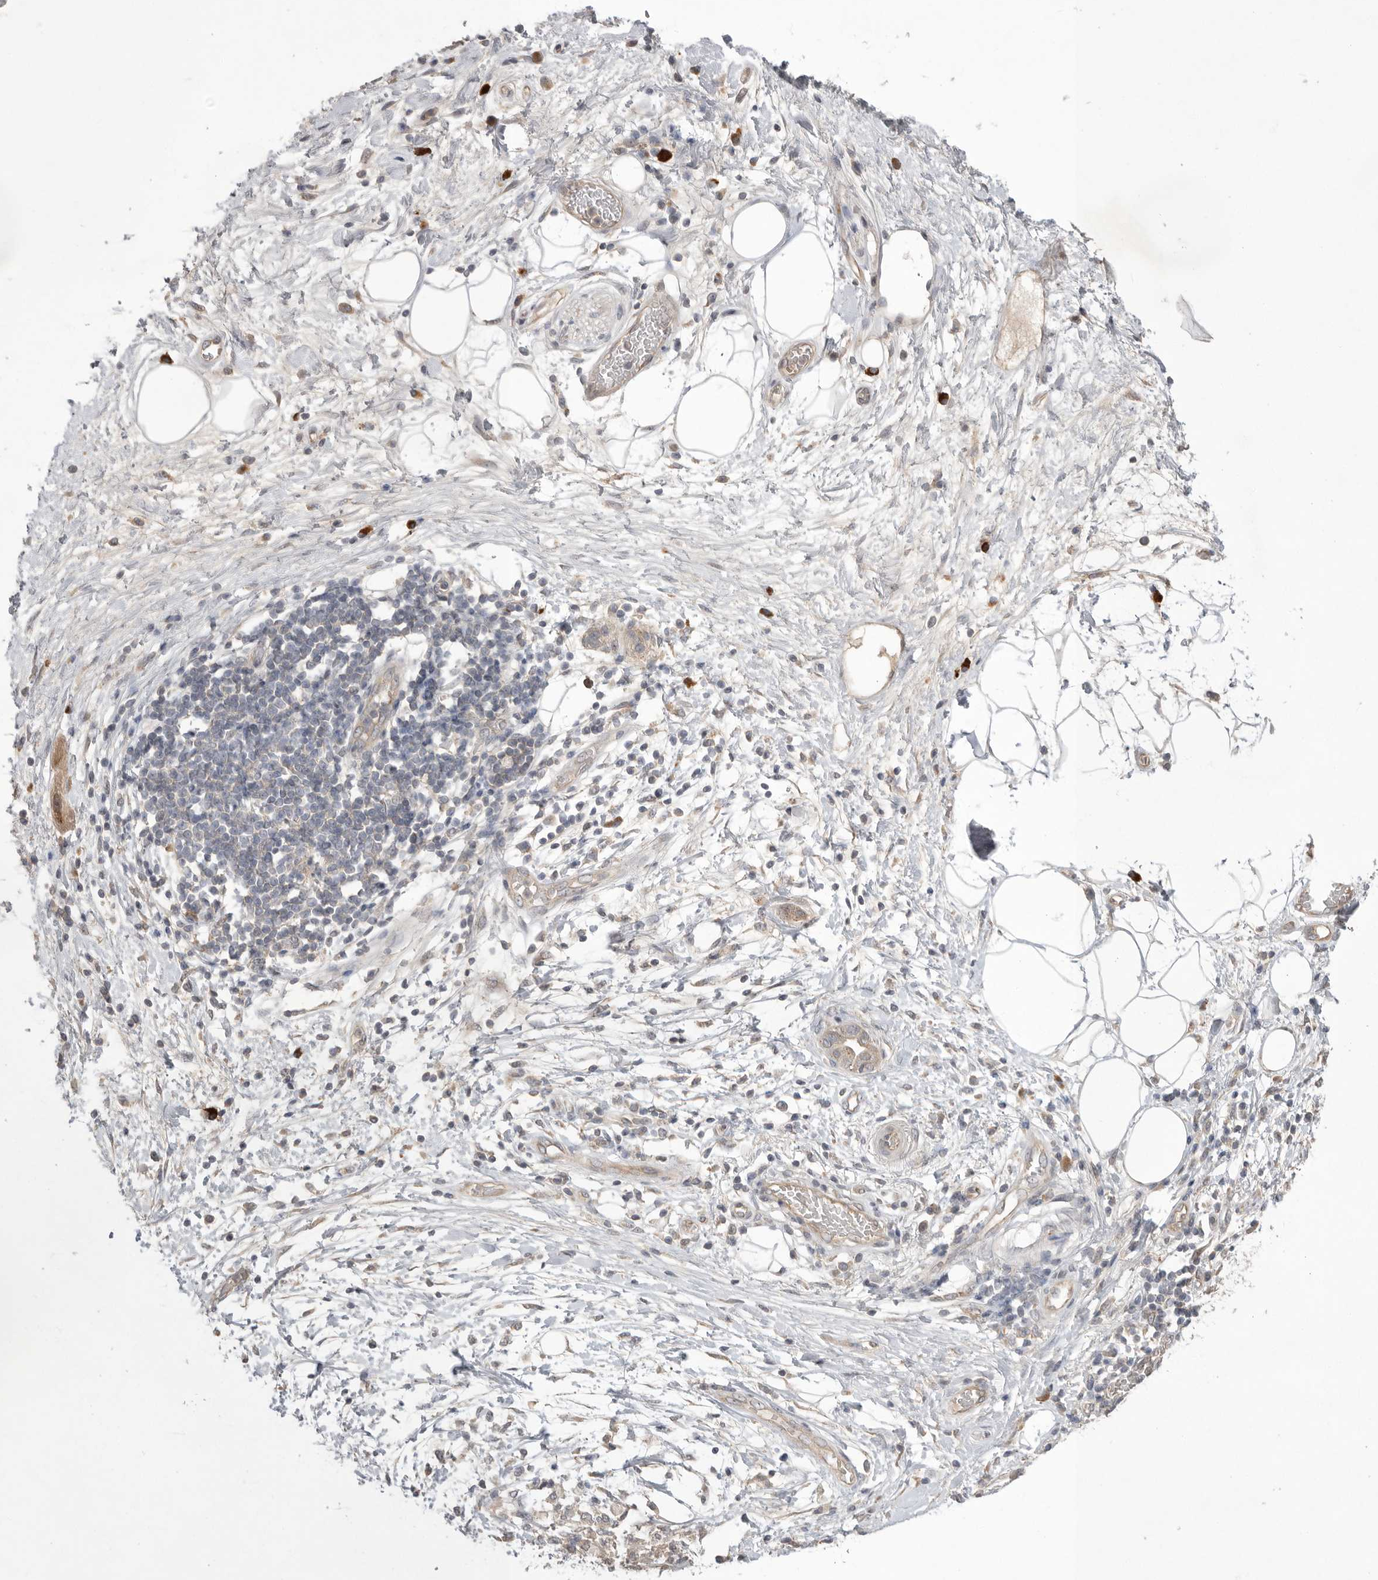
{"staining": {"intensity": "negative", "quantity": "none", "location": "none"}, "tissue": "adipose tissue", "cell_type": "Adipocytes", "image_type": "normal", "snomed": [{"axis": "morphology", "description": "Normal tissue, NOS"}, {"axis": "morphology", "description": "Adenocarcinoma, NOS"}, {"axis": "topography", "description": "Duodenum"}, {"axis": "topography", "description": "Peripheral nerve tissue"}], "caption": "The IHC histopathology image has no significant expression in adipocytes of adipose tissue.", "gene": "NRCAM", "patient": {"sex": "female", "age": 60}}